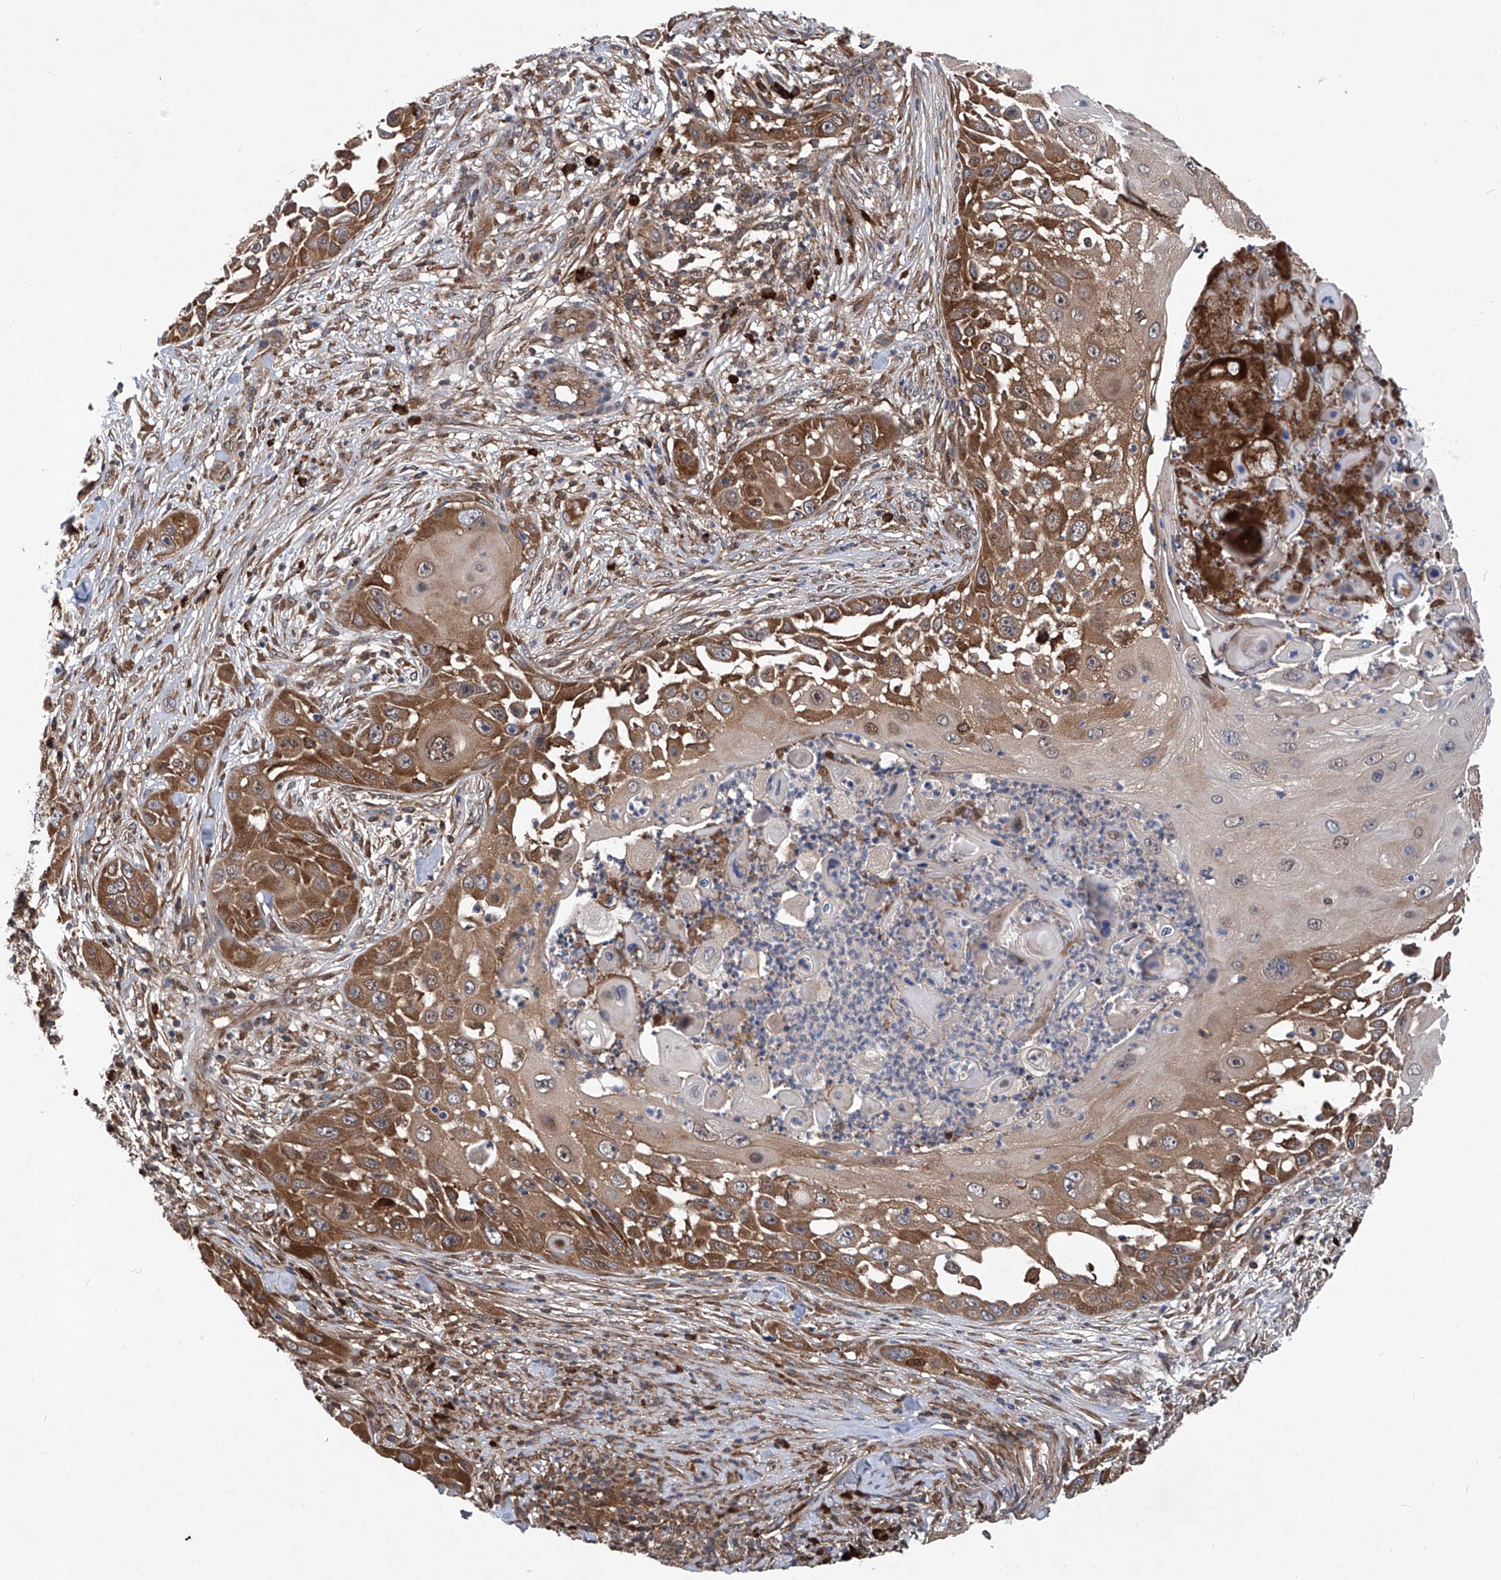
{"staining": {"intensity": "moderate", "quantity": ">75%", "location": "cytoplasmic/membranous"}, "tissue": "skin cancer", "cell_type": "Tumor cells", "image_type": "cancer", "snomed": [{"axis": "morphology", "description": "Squamous cell carcinoma, NOS"}, {"axis": "topography", "description": "Skin"}], "caption": "This is an image of immunohistochemistry (IHC) staining of skin squamous cell carcinoma, which shows moderate positivity in the cytoplasmic/membranous of tumor cells.", "gene": "ASCC3", "patient": {"sex": "female", "age": 44}}